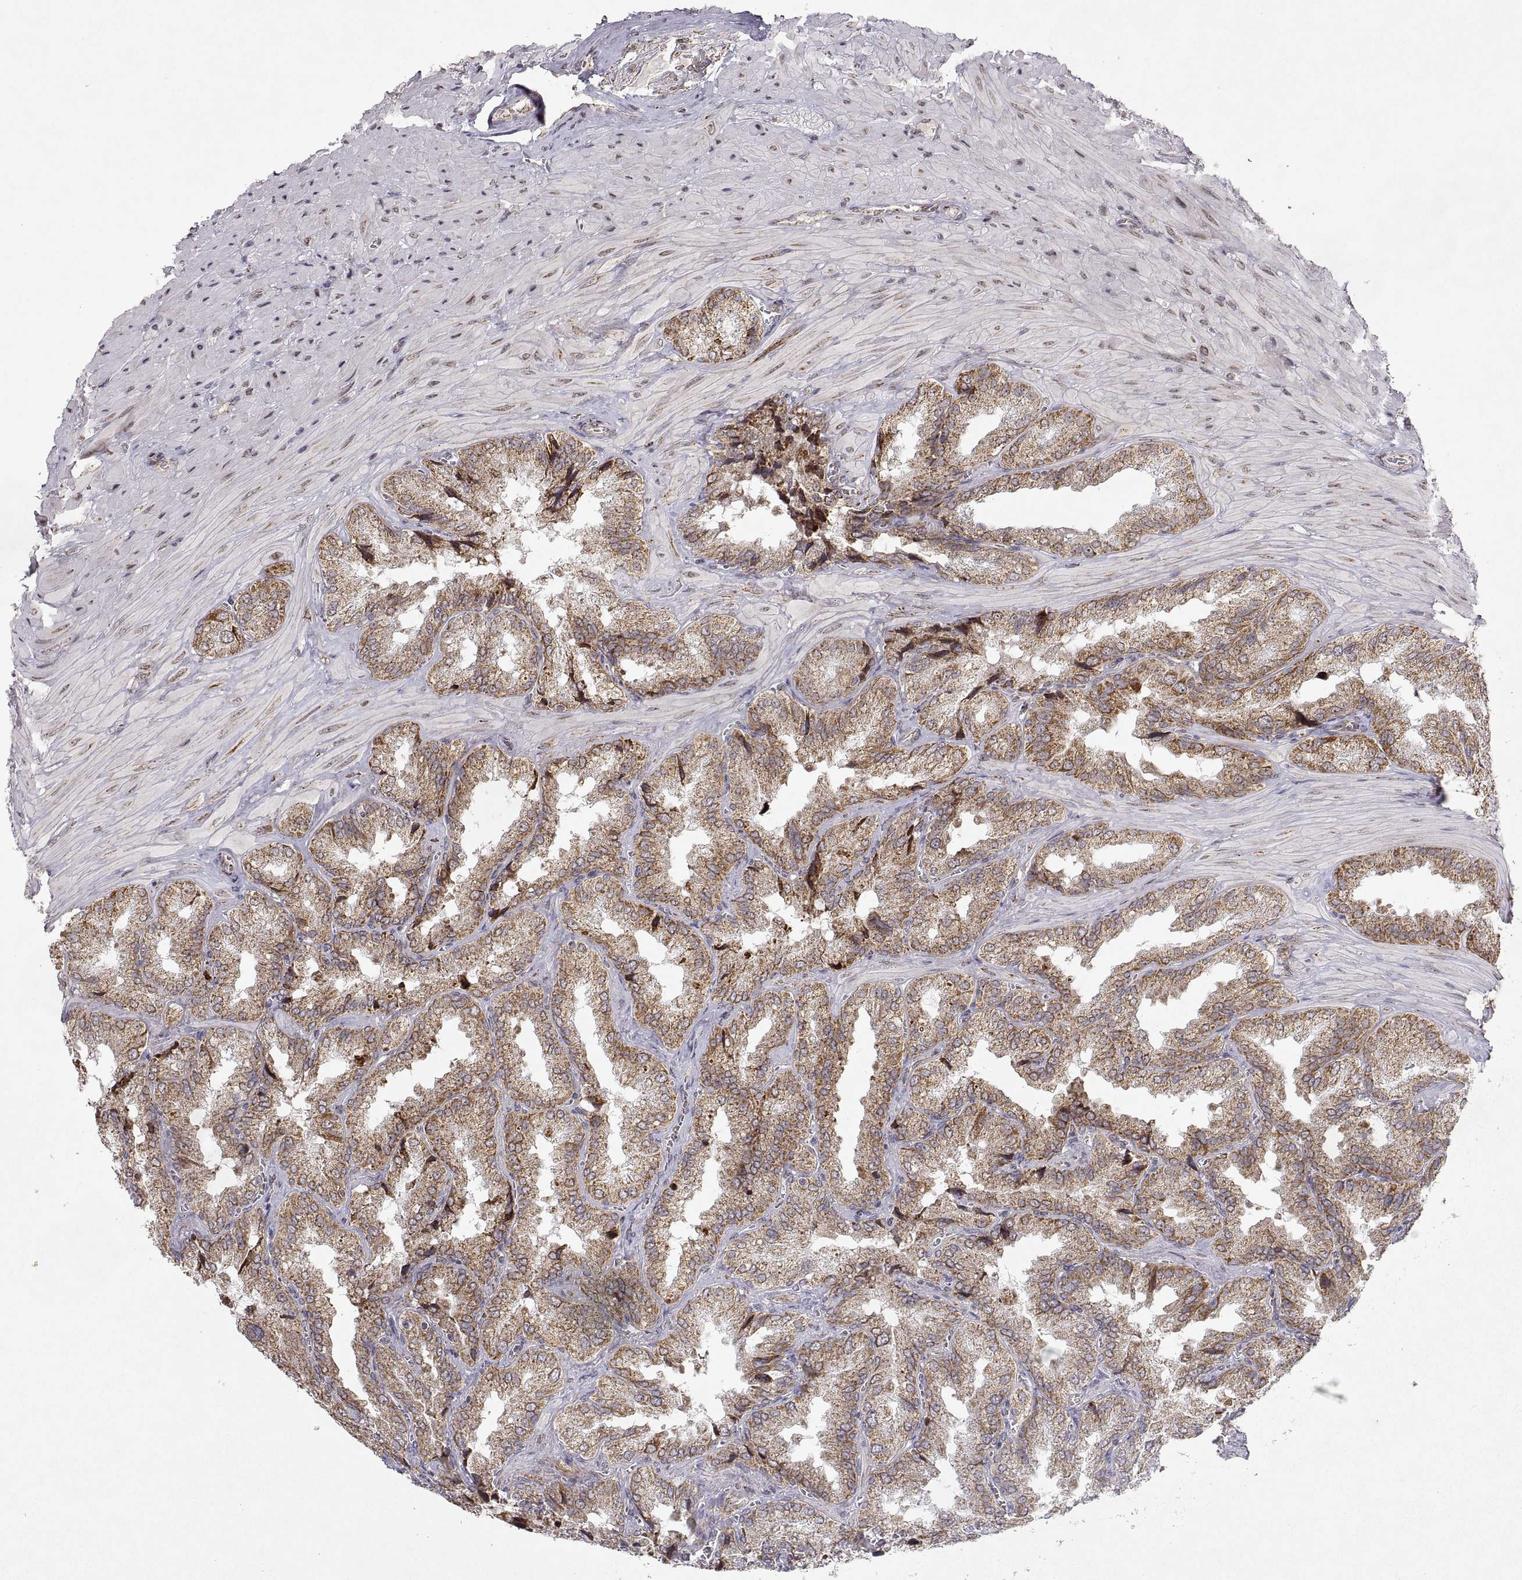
{"staining": {"intensity": "moderate", "quantity": ">75%", "location": "cytoplasmic/membranous"}, "tissue": "seminal vesicle", "cell_type": "Glandular cells", "image_type": "normal", "snomed": [{"axis": "morphology", "description": "Normal tissue, NOS"}, {"axis": "topography", "description": "Seminal veicle"}], "caption": "Glandular cells demonstrate medium levels of moderate cytoplasmic/membranous expression in about >75% of cells in unremarkable human seminal vesicle.", "gene": "MANBAL", "patient": {"sex": "male", "age": 37}}